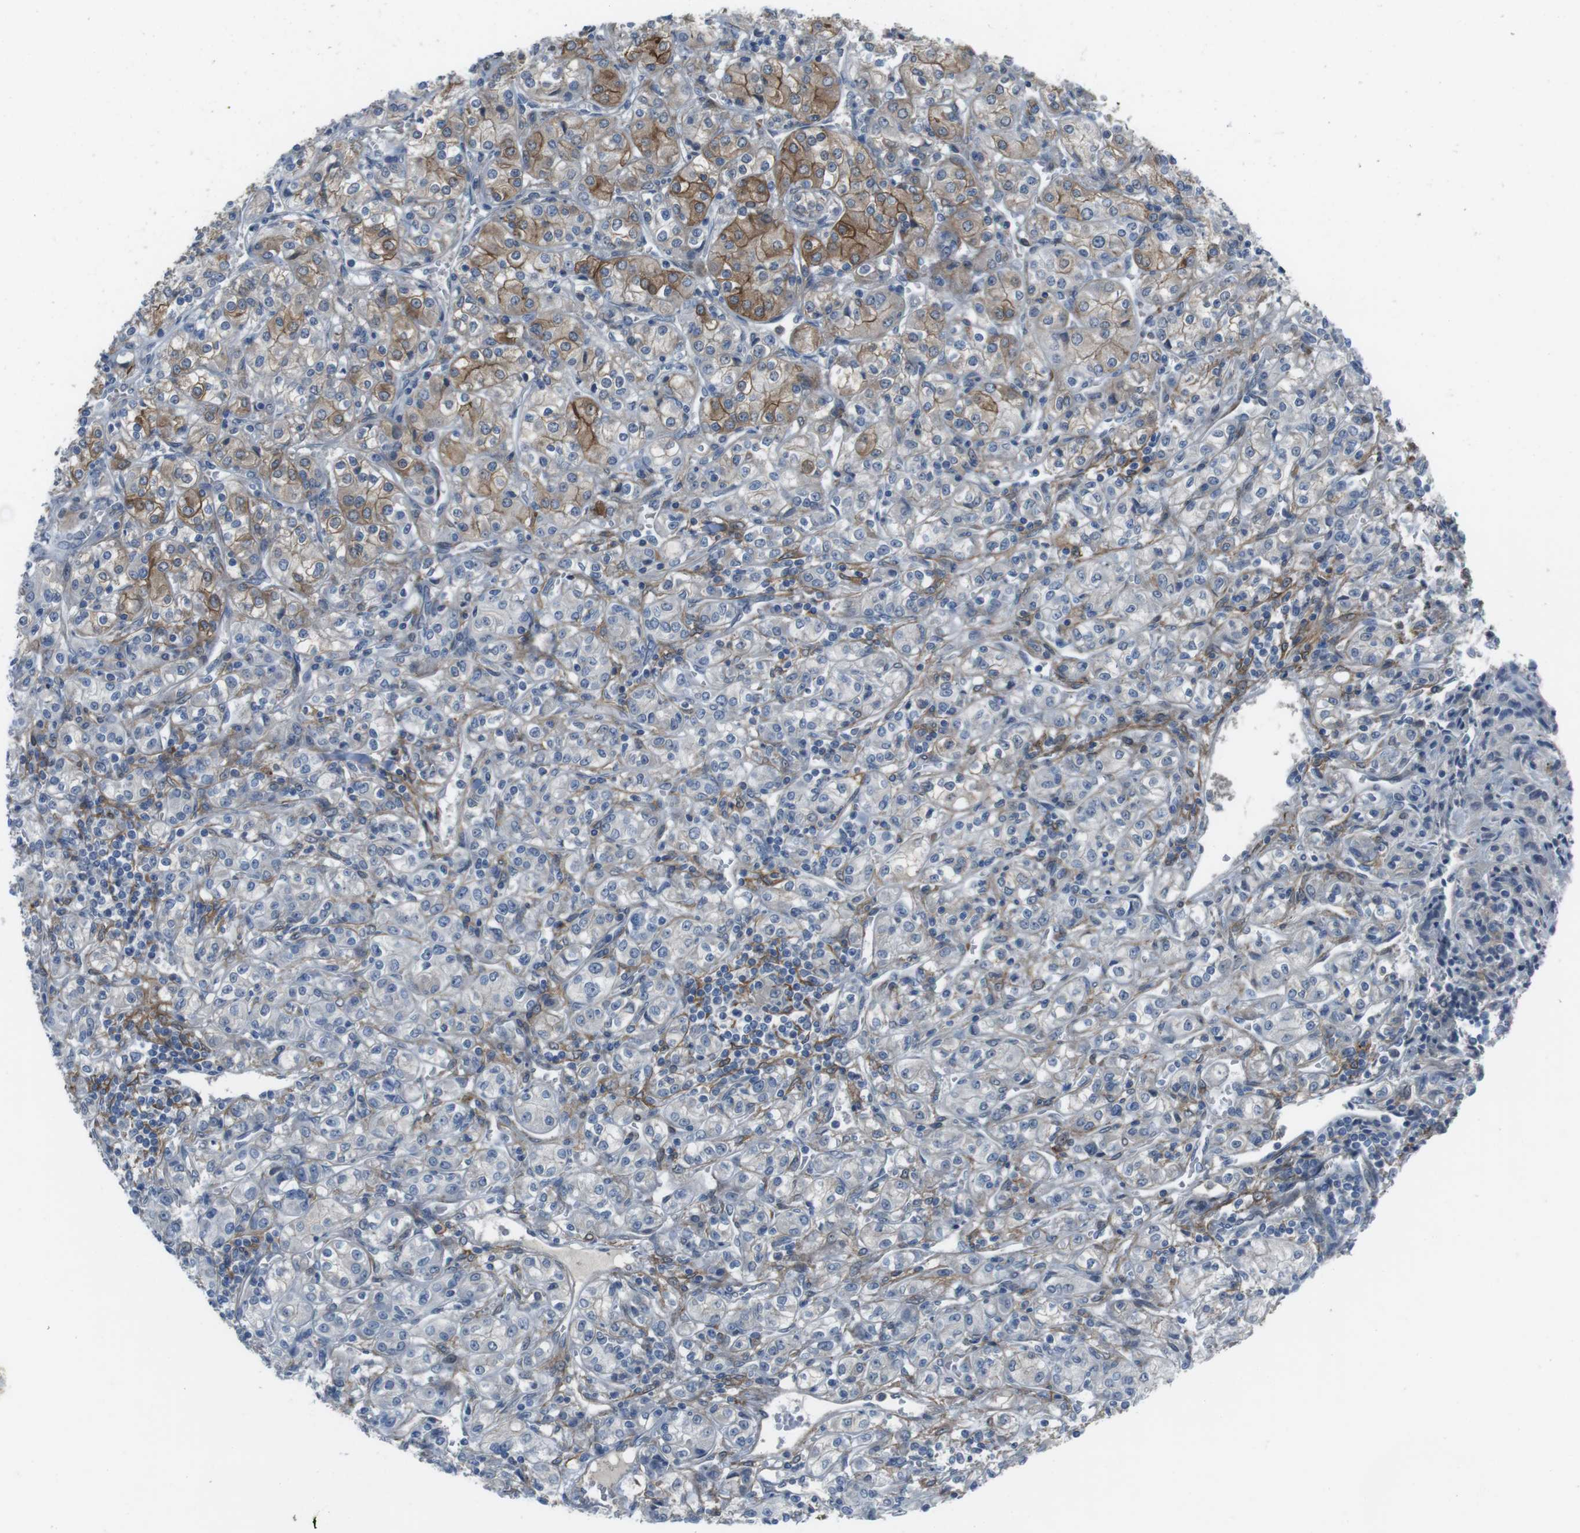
{"staining": {"intensity": "moderate", "quantity": "<25%", "location": "cytoplasmic/membranous"}, "tissue": "renal cancer", "cell_type": "Tumor cells", "image_type": "cancer", "snomed": [{"axis": "morphology", "description": "Adenocarcinoma, NOS"}, {"axis": "topography", "description": "Kidney"}], "caption": "Brown immunohistochemical staining in human renal cancer shows moderate cytoplasmic/membranous expression in about <25% of tumor cells. (DAB (3,3'-diaminobenzidine) = brown stain, brightfield microscopy at high magnification).", "gene": "ANK2", "patient": {"sex": "male", "age": 77}}